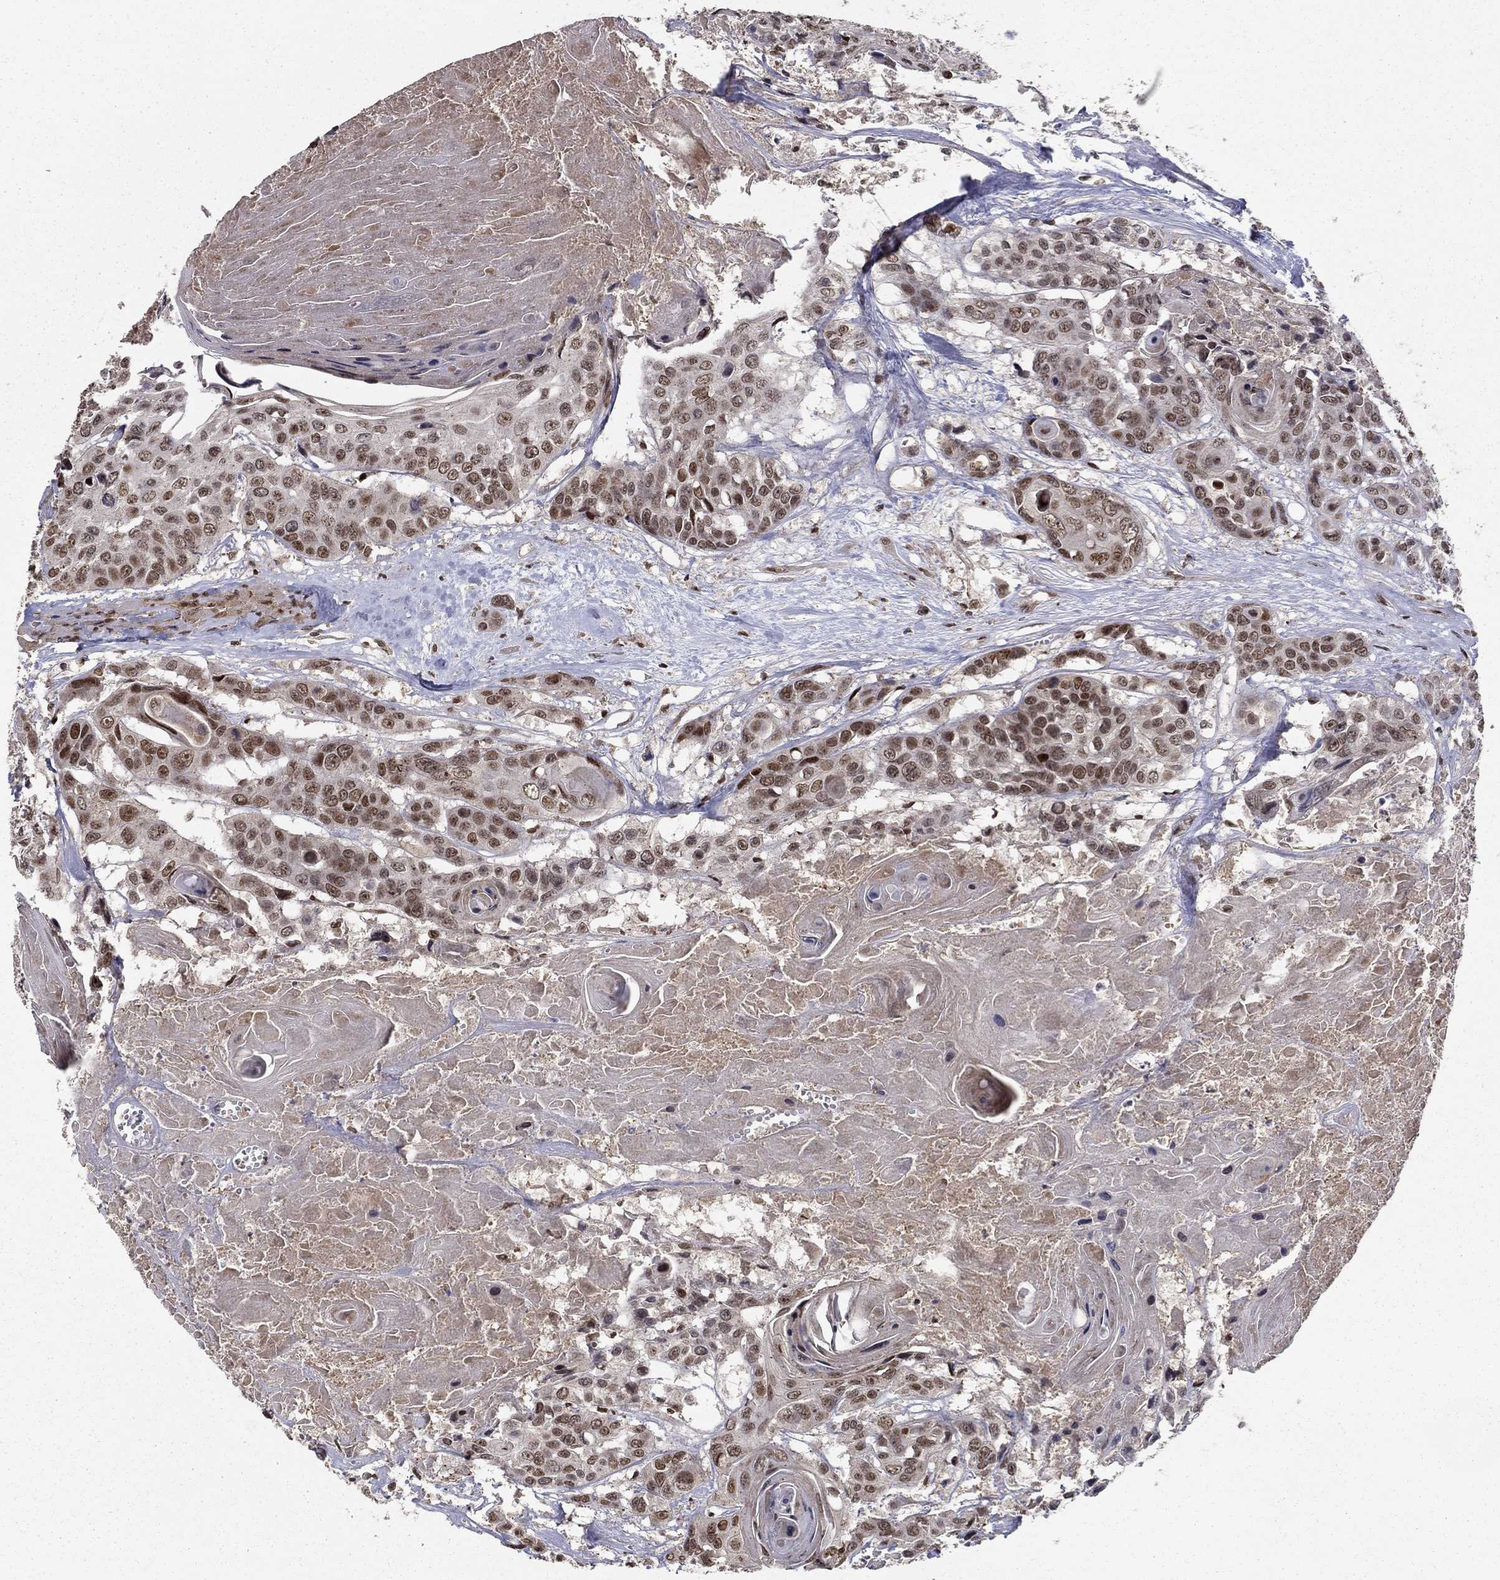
{"staining": {"intensity": "strong", "quantity": "25%-75%", "location": "nuclear"}, "tissue": "head and neck cancer", "cell_type": "Tumor cells", "image_type": "cancer", "snomed": [{"axis": "morphology", "description": "Squamous cell carcinoma, NOS"}, {"axis": "topography", "description": "Oral tissue"}, {"axis": "topography", "description": "Head-Neck"}], "caption": "IHC histopathology image of human head and neck squamous cell carcinoma stained for a protein (brown), which exhibits high levels of strong nuclear expression in approximately 25%-75% of tumor cells.", "gene": "CDCA7L", "patient": {"sex": "male", "age": 56}}